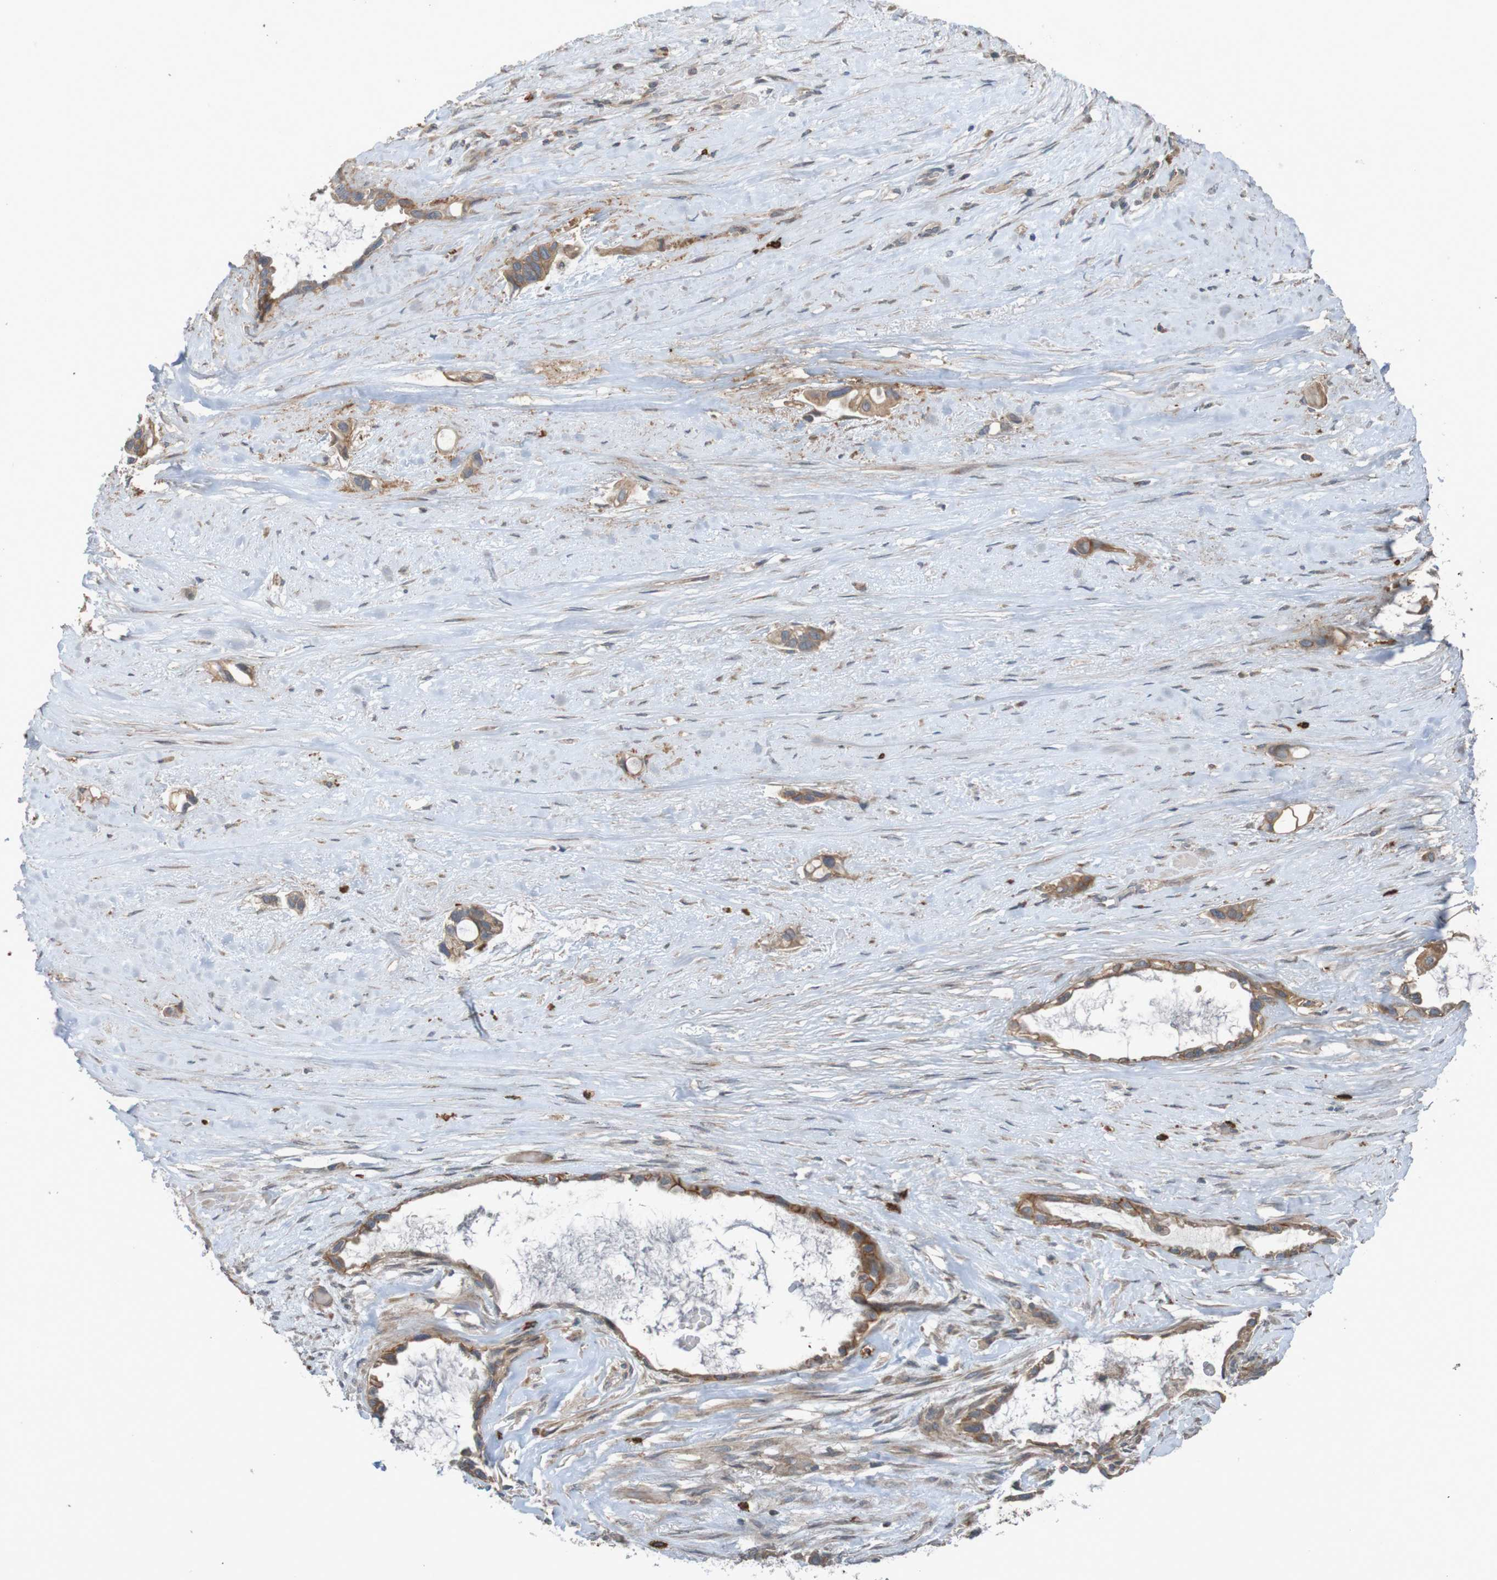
{"staining": {"intensity": "moderate", "quantity": ">75%", "location": "cytoplasmic/membranous"}, "tissue": "liver cancer", "cell_type": "Tumor cells", "image_type": "cancer", "snomed": [{"axis": "morphology", "description": "Cholangiocarcinoma"}, {"axis": "topography", "description": "Liver"}], "caption": "This histopathology image demonstrates IHC staining of human cholangiocarcinoma (liver), with medium moderate cytoplasmic/membranous staining in about >75% of tumor cells.", "gene": "B3GAT2", "patient": {"sex": "female", "age": 65}}